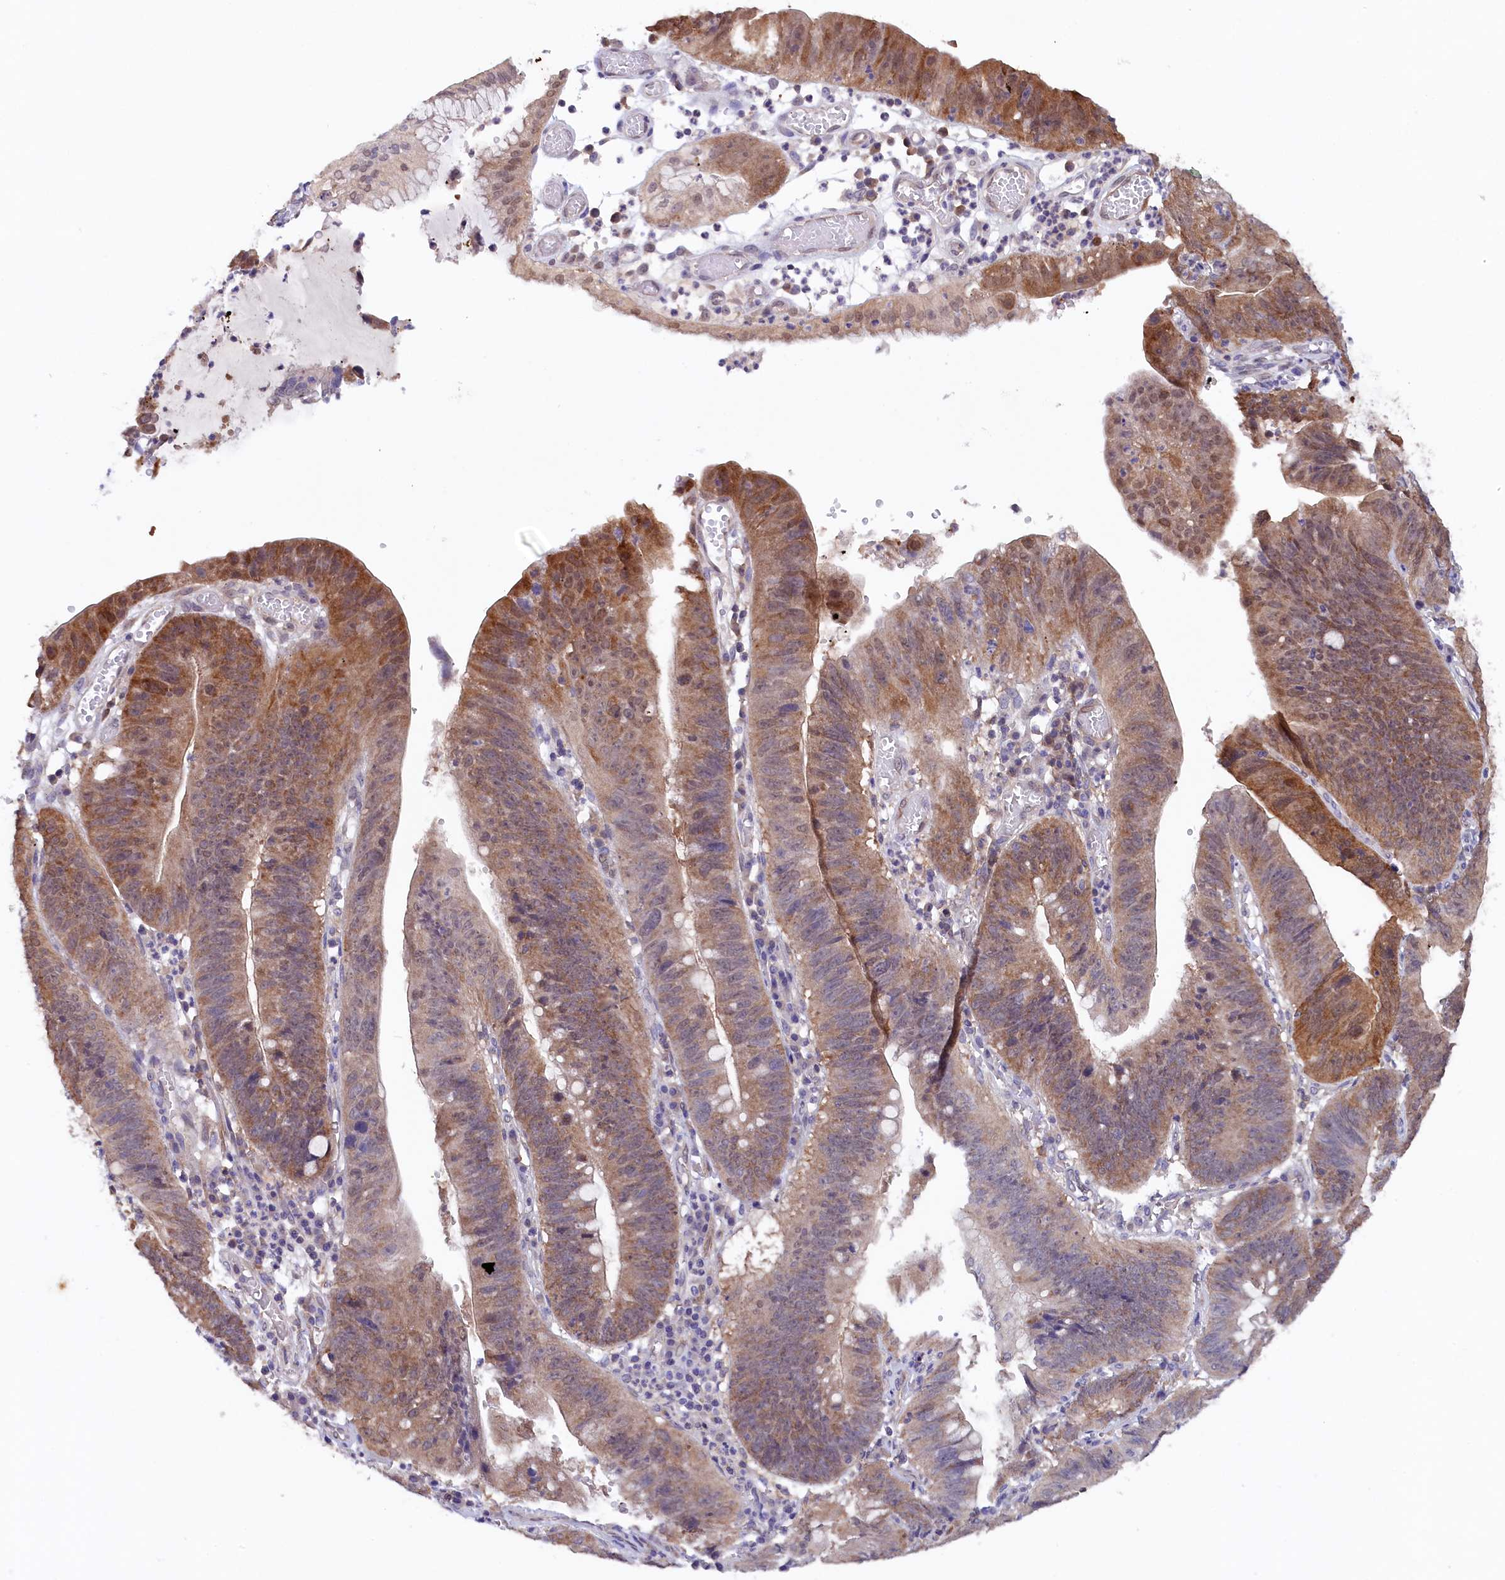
{"staining": {"intensity": "moderate", "quantity": "25%-75%", "location": "cytoplasmic/membranous"}, "tissue": "stomach cancer", "cell_type": "Tumor cells", "image_type": "cancer", "snomed": [{"axis": "morphology", "description": "Adenocarcinoma, NOS"}, {"axis": "topography", "description": "Stomach"}], "caption": "High-magnification brightfield microscopy of stomach cancer stained with DAB (brown) and counterstained with hematoxylin (blue). tumor cells exhibit moderate cytoplasmic/membranous positivity is seen in about25%-75% of cells. The protein of interest is shown in brown color, while the nuclei are stained blue.", "gene": "JPT2", "patient": {"sex": "male", "age": 59}}